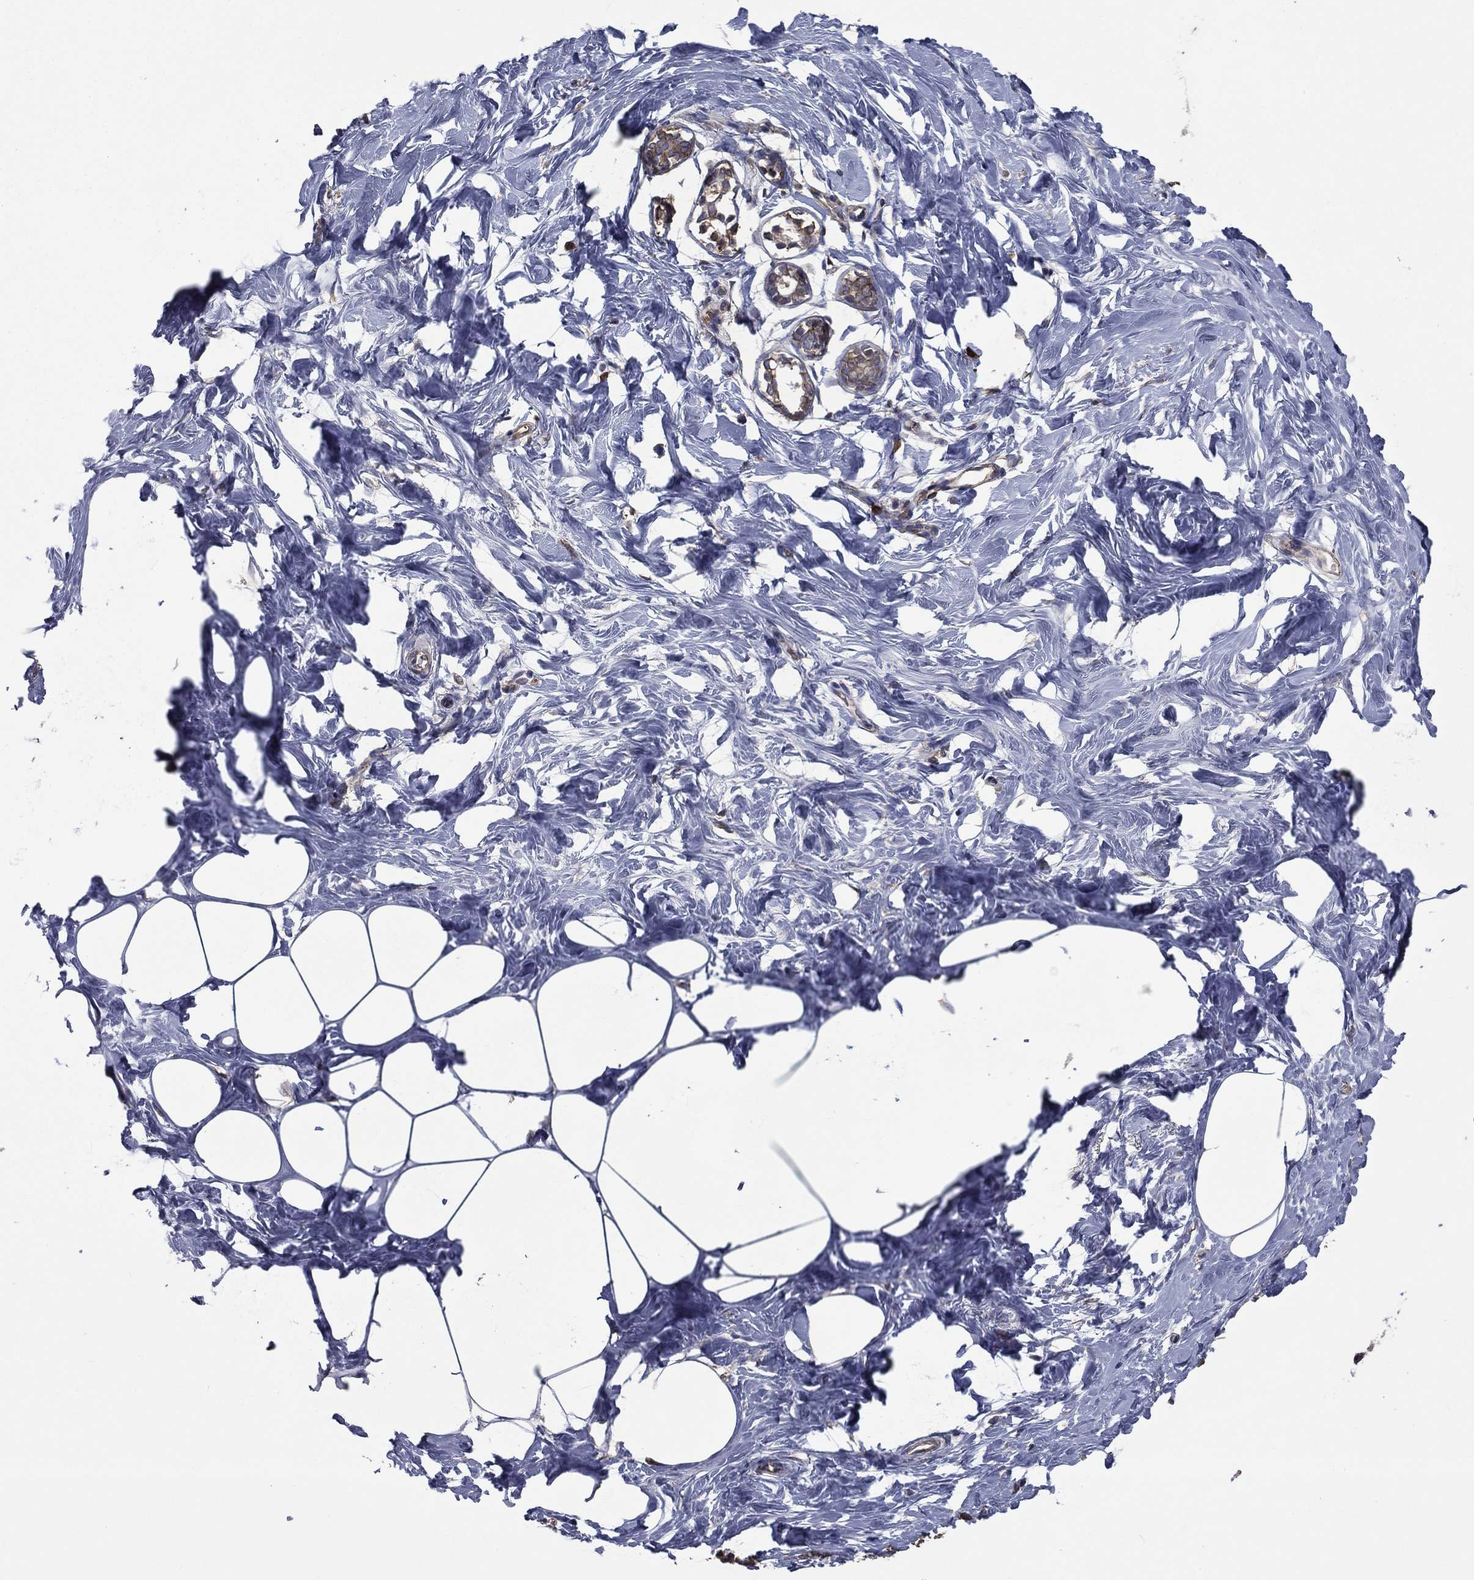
{"staining": {"intensity": "negative", "quantity": "none", "location": "none"}, "tissue": "breast", "cell_type": "Adipocytes", "image_type": "normal", "snomed": [{"axis": "morphology", "description": "Normal tissue, NOS"}, {"axis": "morphology", "description": "Lobular carcinoma, in situ"}, {"axis": "topography", "description": "Breast"}], "caption": "Immunohistochemistry histopathology image of normal breast: breast stained with DAB displays no significant protein staining in adipocytes.", "gene": "SARS1", "patient": {"sex": "female", "age": 35}}